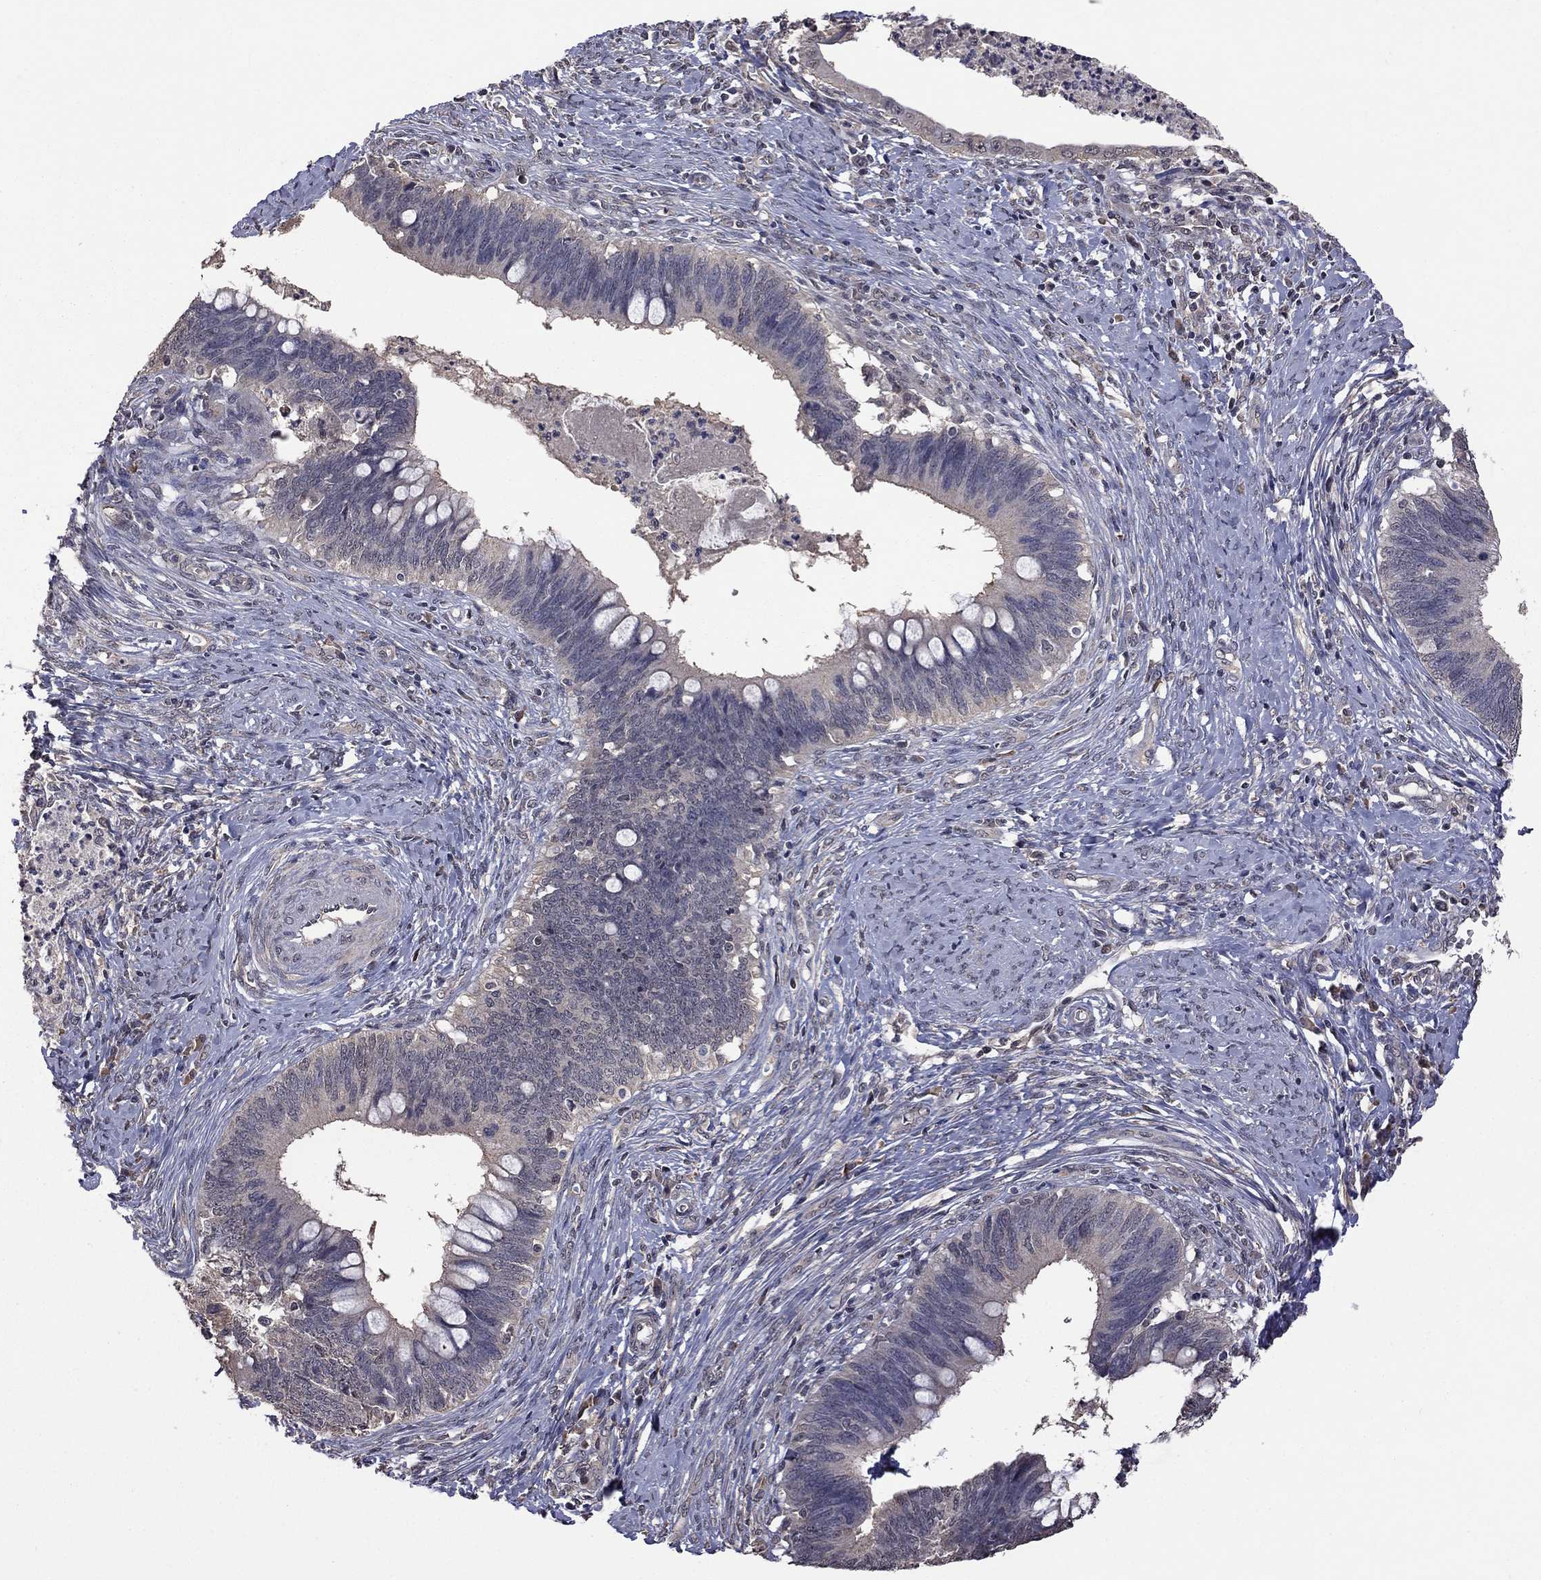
{"staining": {"intensity": "moderate", "quantity": "<25%", "location": "cytoplasmic/membranous"}, "tissue": "cervical cancer", "cell_type": "Tumor cells", "image_type": "cancer", "snomed": [{"axis": "morphology", "description": "Adenocarcinoma, NOS"}, {"axis": "topography", "description": "Cervix"}], "caption": "Human cervical cancer (adenocarcinoma) stained with a protein marker exhibits moderate staining in tumor cells.", "gene": "TSNARE1", "patient": {"sex": "female", "age": 42}}